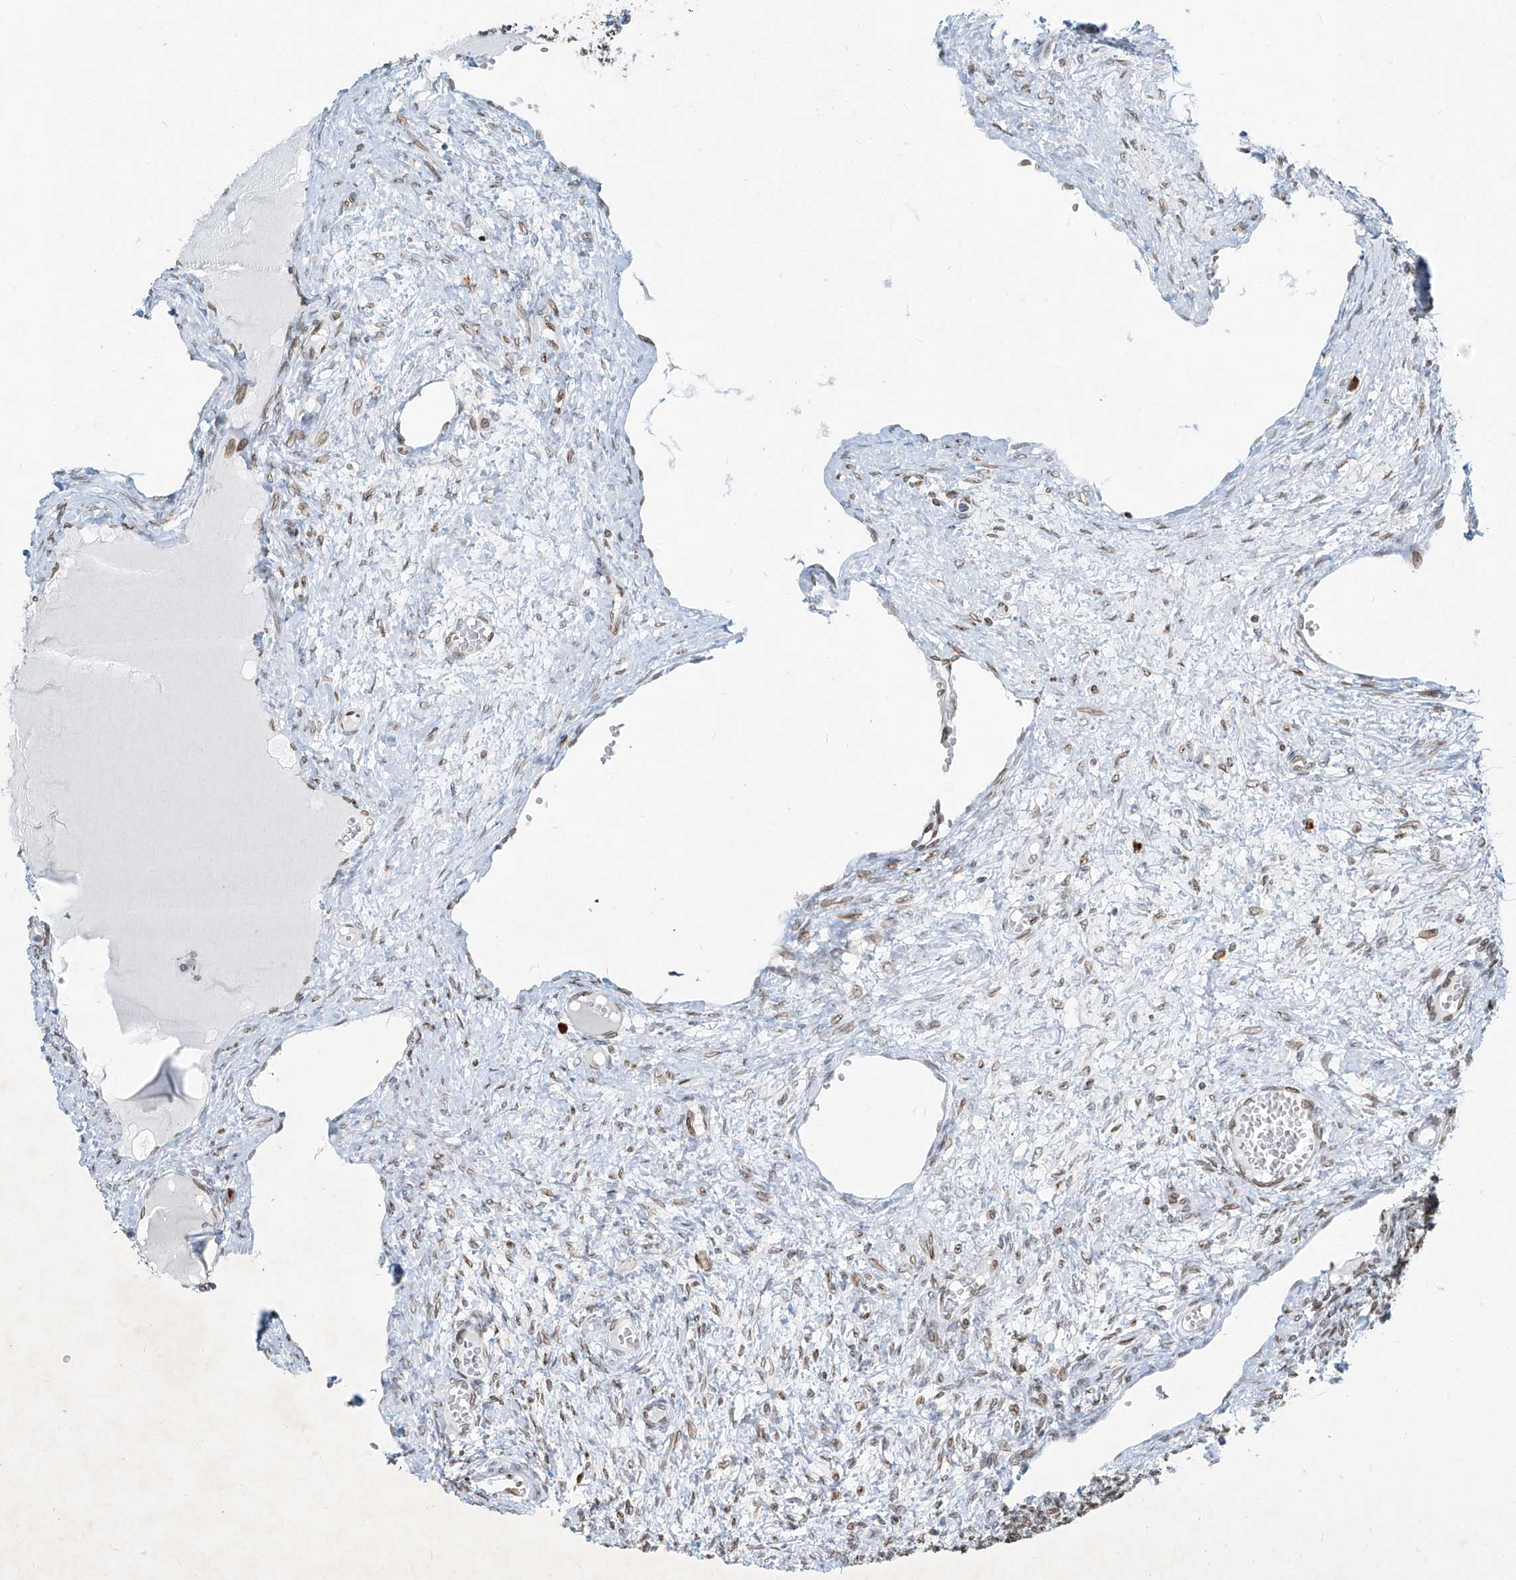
{"staining": {"intensity": "weak", "quantity": "25%-75%", "location": "nuclear"}, "tissue": "ovary", "cell_type": "Ovarian stroma cells", "image_type": "normal", "snomed": [{"axis": "morphology", "description": "Normal tissue, NOS"}, {"axis": "topography", "description": "Ovary"}], "caption": "Protein positivity by immunohistochemistry demonstrates weak nuclear expression in approximately 25%-75% of ovarian stroma cells in unremarkable ovary. (Stains: DAB (3,3'-diaminobenzidine) in brown, nuclei in blue, Microscopy: brightfield microscopy at high magnification).", "gene": "SAMD15", "patient": {"sex": "female", "age": 27}}